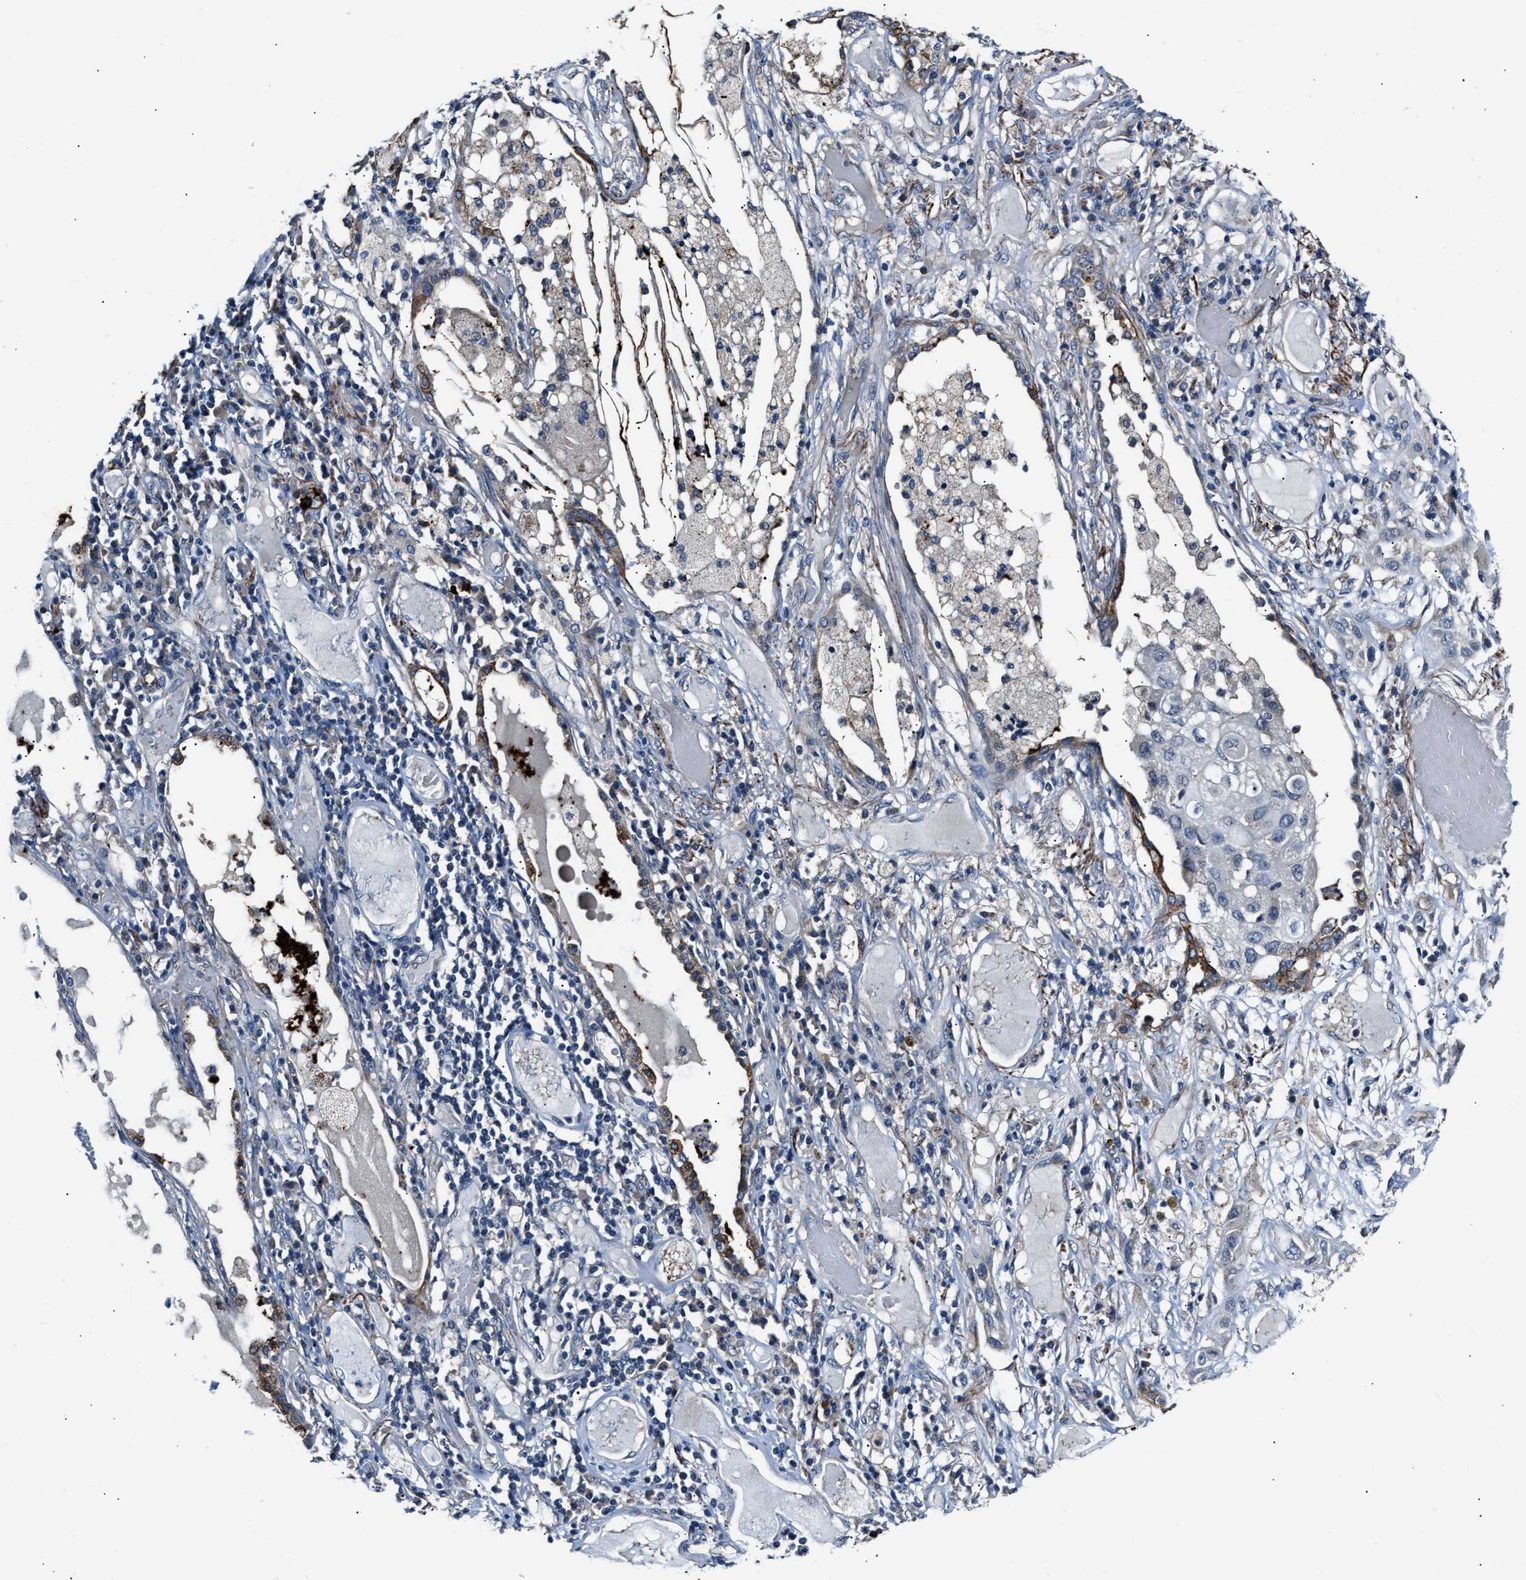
{"staining": {"intensity": "negative", "quantity": "none", "location": "none"}, "tissue": "lung cancer", "cell_type": "Tumor cells", "image_type": "cancer", "snomed": [{"axis": "morphology", "description": "Squamous cell carcinoma, NOS"}, {"axis": "topography", "description": "Lung"}], "caption": "Immunohistochemistry photomicrograph of lung squamous cell carcinoma stained for a protein (brown), which demonstrates no staining in tumor cells.", "gene": "MPDZ", "patient": {"sex": "male", "age": 71}}